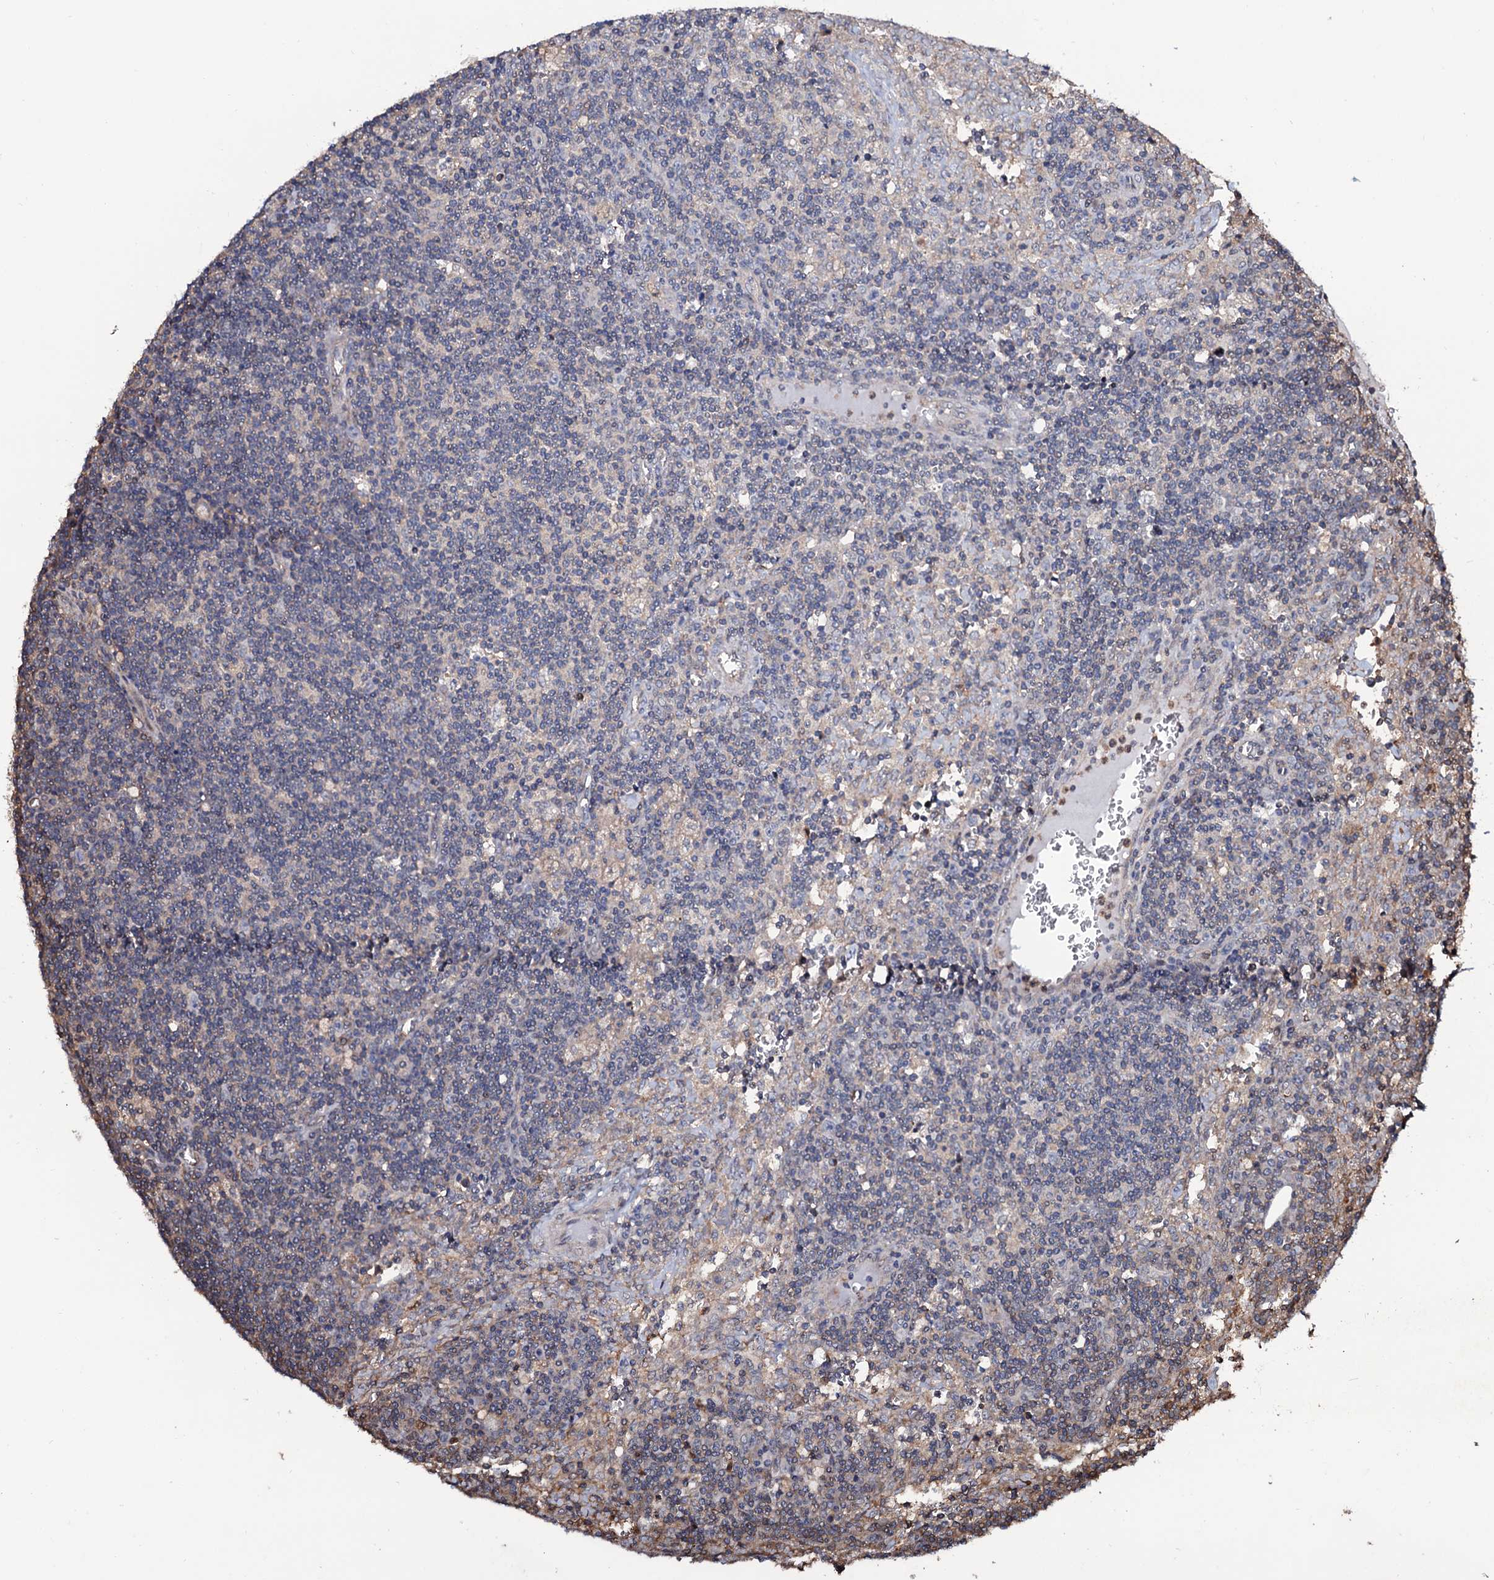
{"staining": {"intensity": "weak", "quantity": "<25%", "location": "cytoplasmic/membranous"}, "tissue": "lymph node", "cell_type": "Germinal center cells", "image_type": "normal", "snomed": [{"axis": "morphology", "description": "Normal tissue, NOS"}, {"axis": "topography", "description": "Lymph node"}], "caption": "Germinal center cells are negative for brown protein staining in unremarkable lymph node.", "gene": "COG6", "patient": {"sex": "male", "age": 58}}